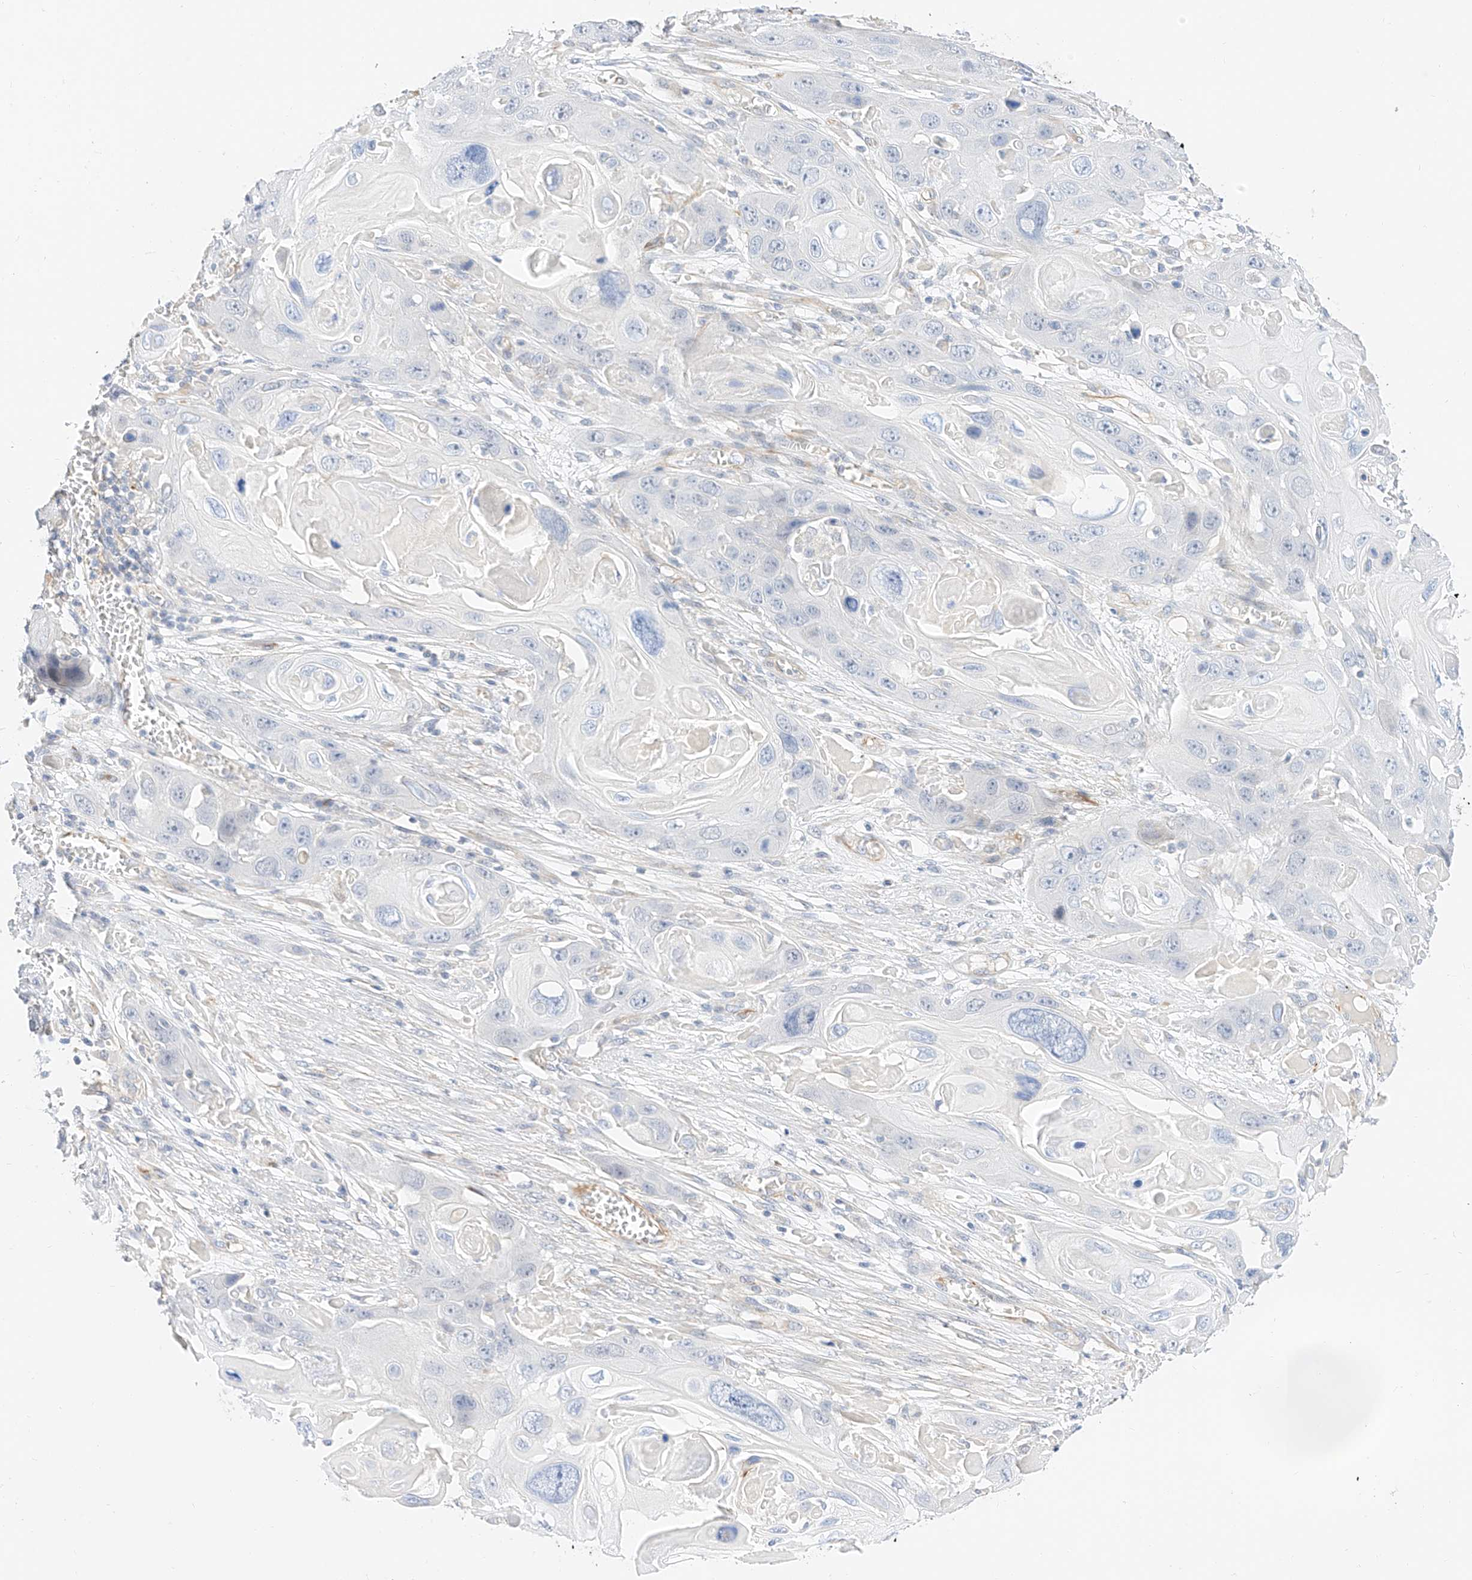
{"staining": {"intensity": "negative", "quantity": "none", "location": "none"}, "tissue": "skin cancer", "cell_type": "Tumor cells", "image_type": "cancer", "snomed": [{"axis": "morphology", "description": "Squamous cell carcinoma, NOS"}, {"axis": "topography", "description": "Skin"}], "caption": "High magnification brightfield microscopy of squamous cell carcinoma (skin) stained with DAB (brown) and counterstained with hematoxylin (blue): tumor cells show no significant positivity.", "gene": "CDCP2", "patient": {"sex": "male", "age": 55}}